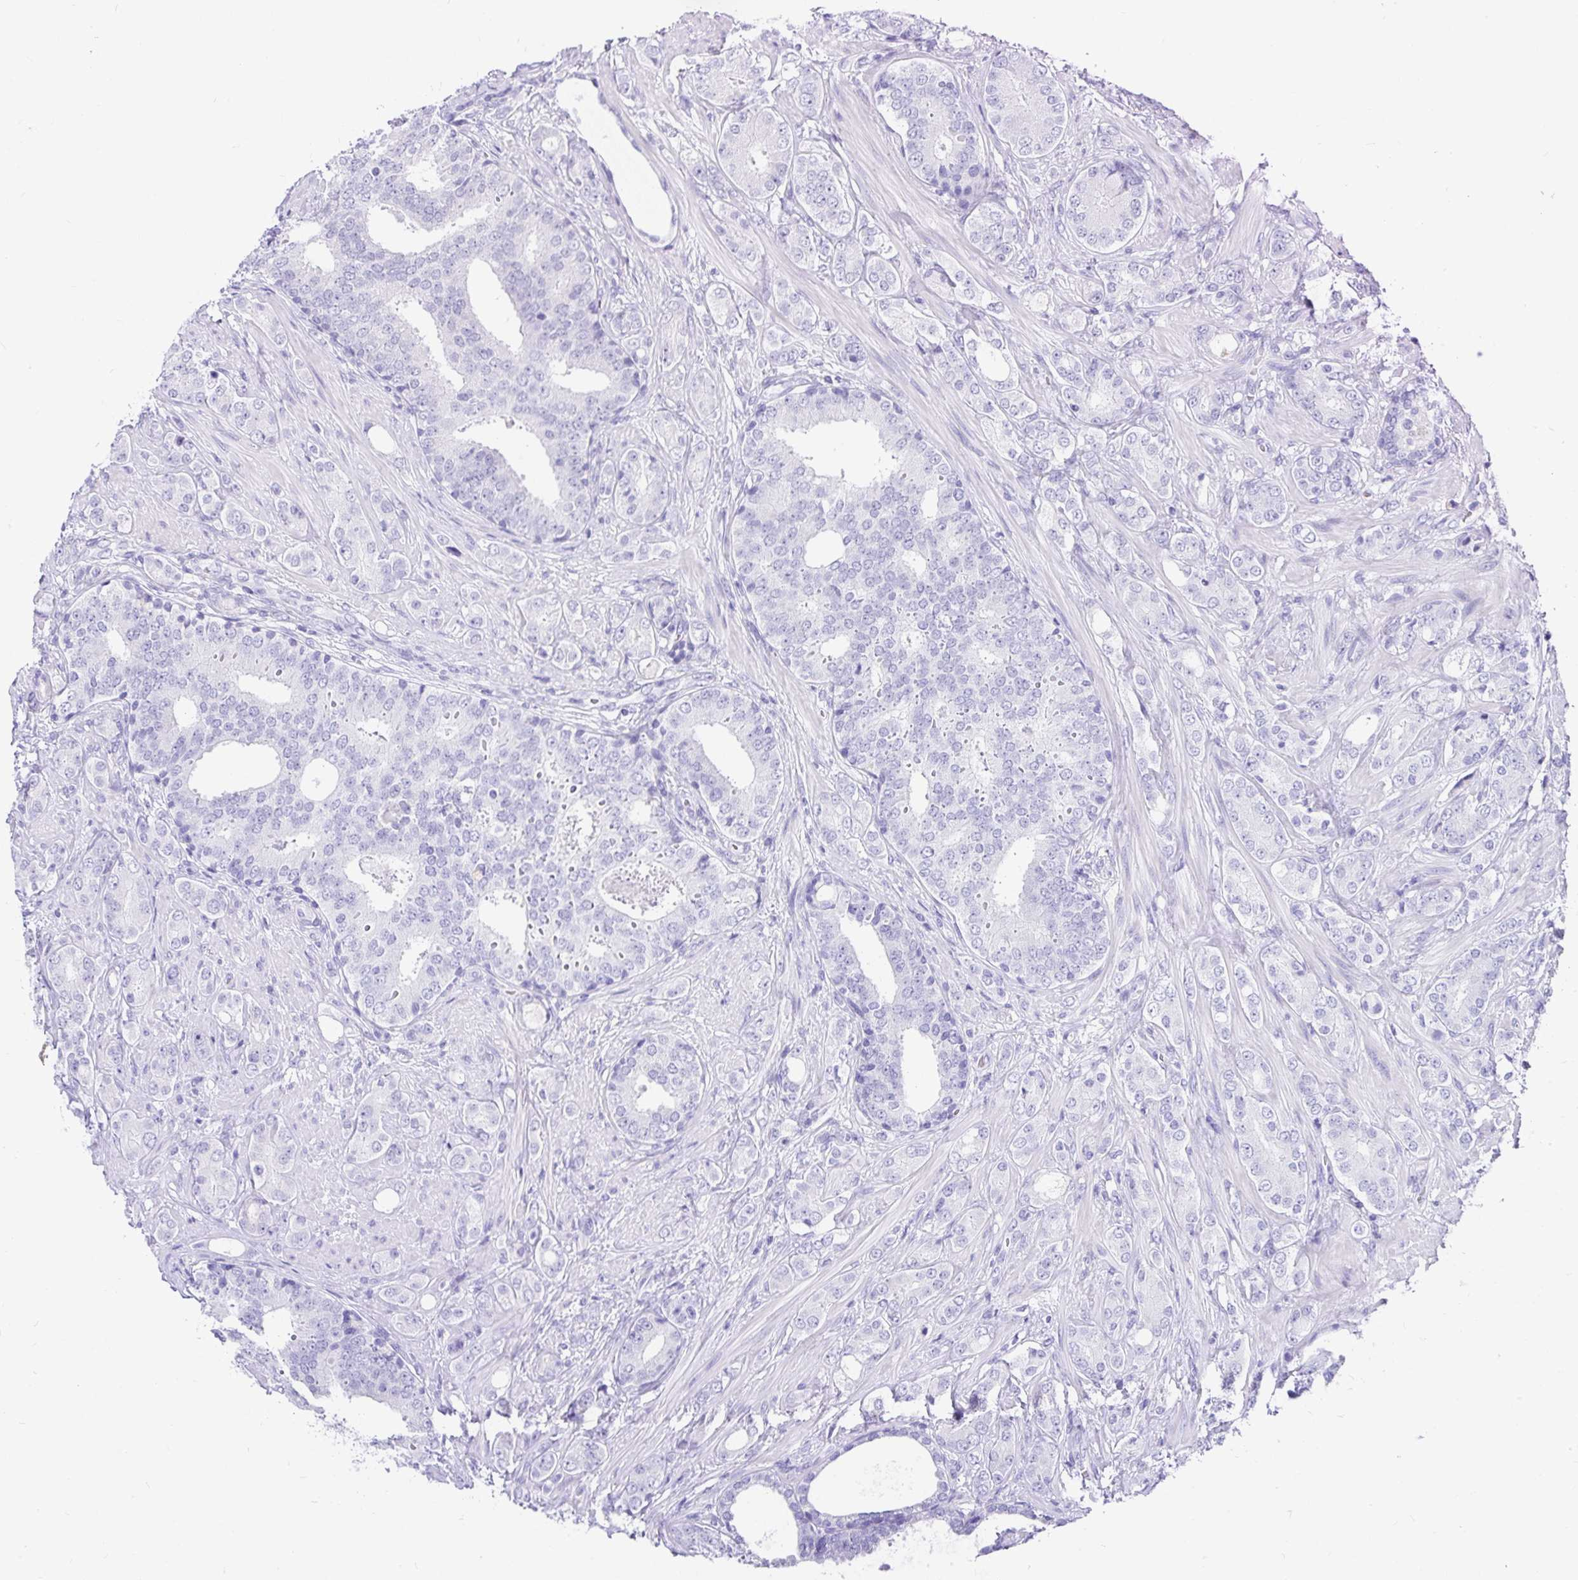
{"staining": {"intensity": "negative", "quantity": "none", "location": "none"}, "tissue": "prostate cancer", "cell_type": "Tumor cells", "image_type": "cancer", "snomed": [{"axis": "morphology", "description": "Adenocarcinoma, High grade"}, {"axis": "topography", "description": "Prostate"}], "caption": "Tumor cells are negative for protein expression in human prostate adenocarcinoma (high-grade).", "gene": "ZPBP2", "patient": {"sex": "male", "age": 62}}